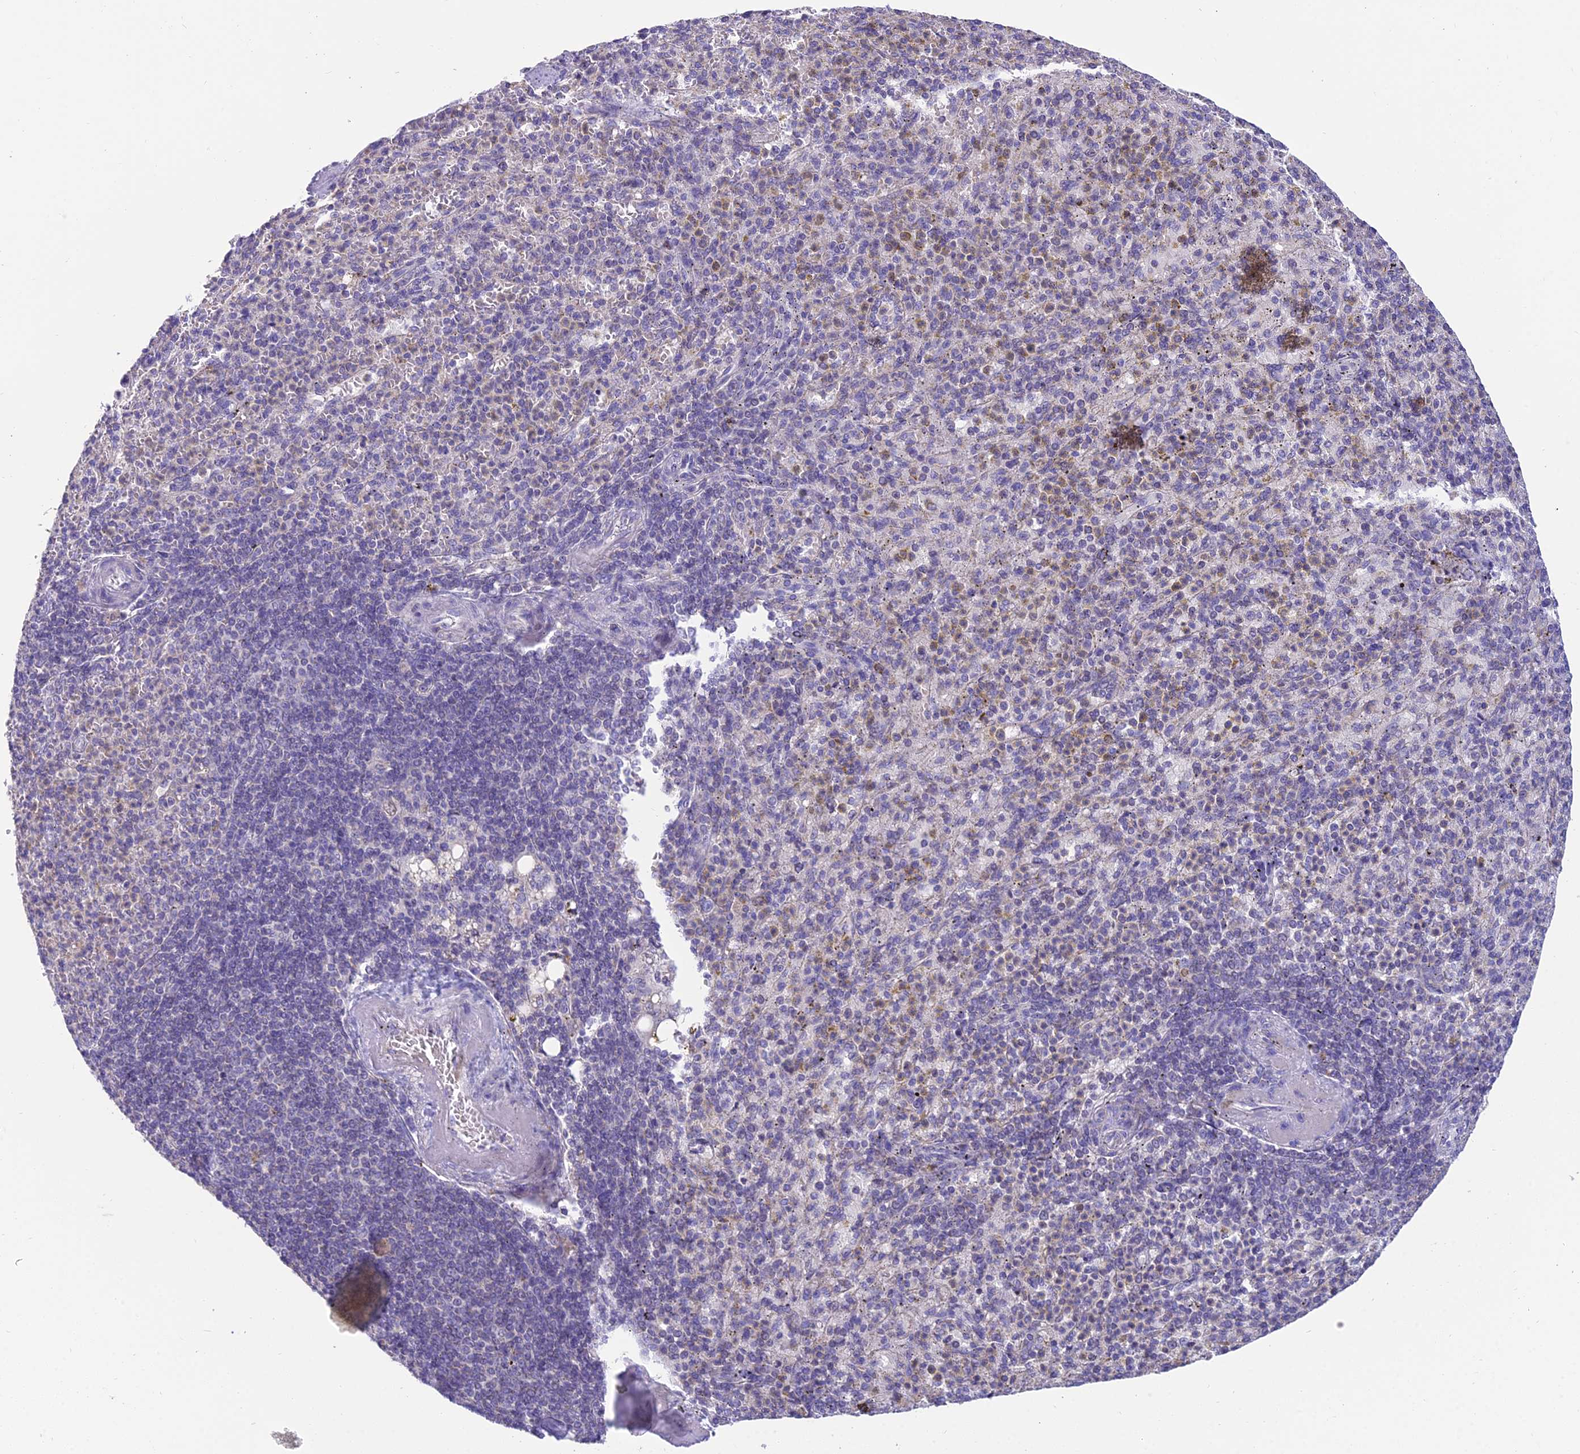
{"staining": {"intensity": "negative", "quantity": "none", "location": "none"}, "tissue": "spleen", "cell_type": "Cells in red pulp", "image_type": "normal", "snomed": [{"axis": "morphology", "description": "Normal tissue, NOS"}, {"axis": "topography", "description": "Spleen"}], "caption": "IHC of normal human spleen demonstrates no expression in cells in red pulp. (Brightfield microscopy of DAB (3,3'-diaminobenzidine) immunohistochemistry at high magnification).", "gene": "CFAP206", "patient": {"sex": "female", "age": 74}}